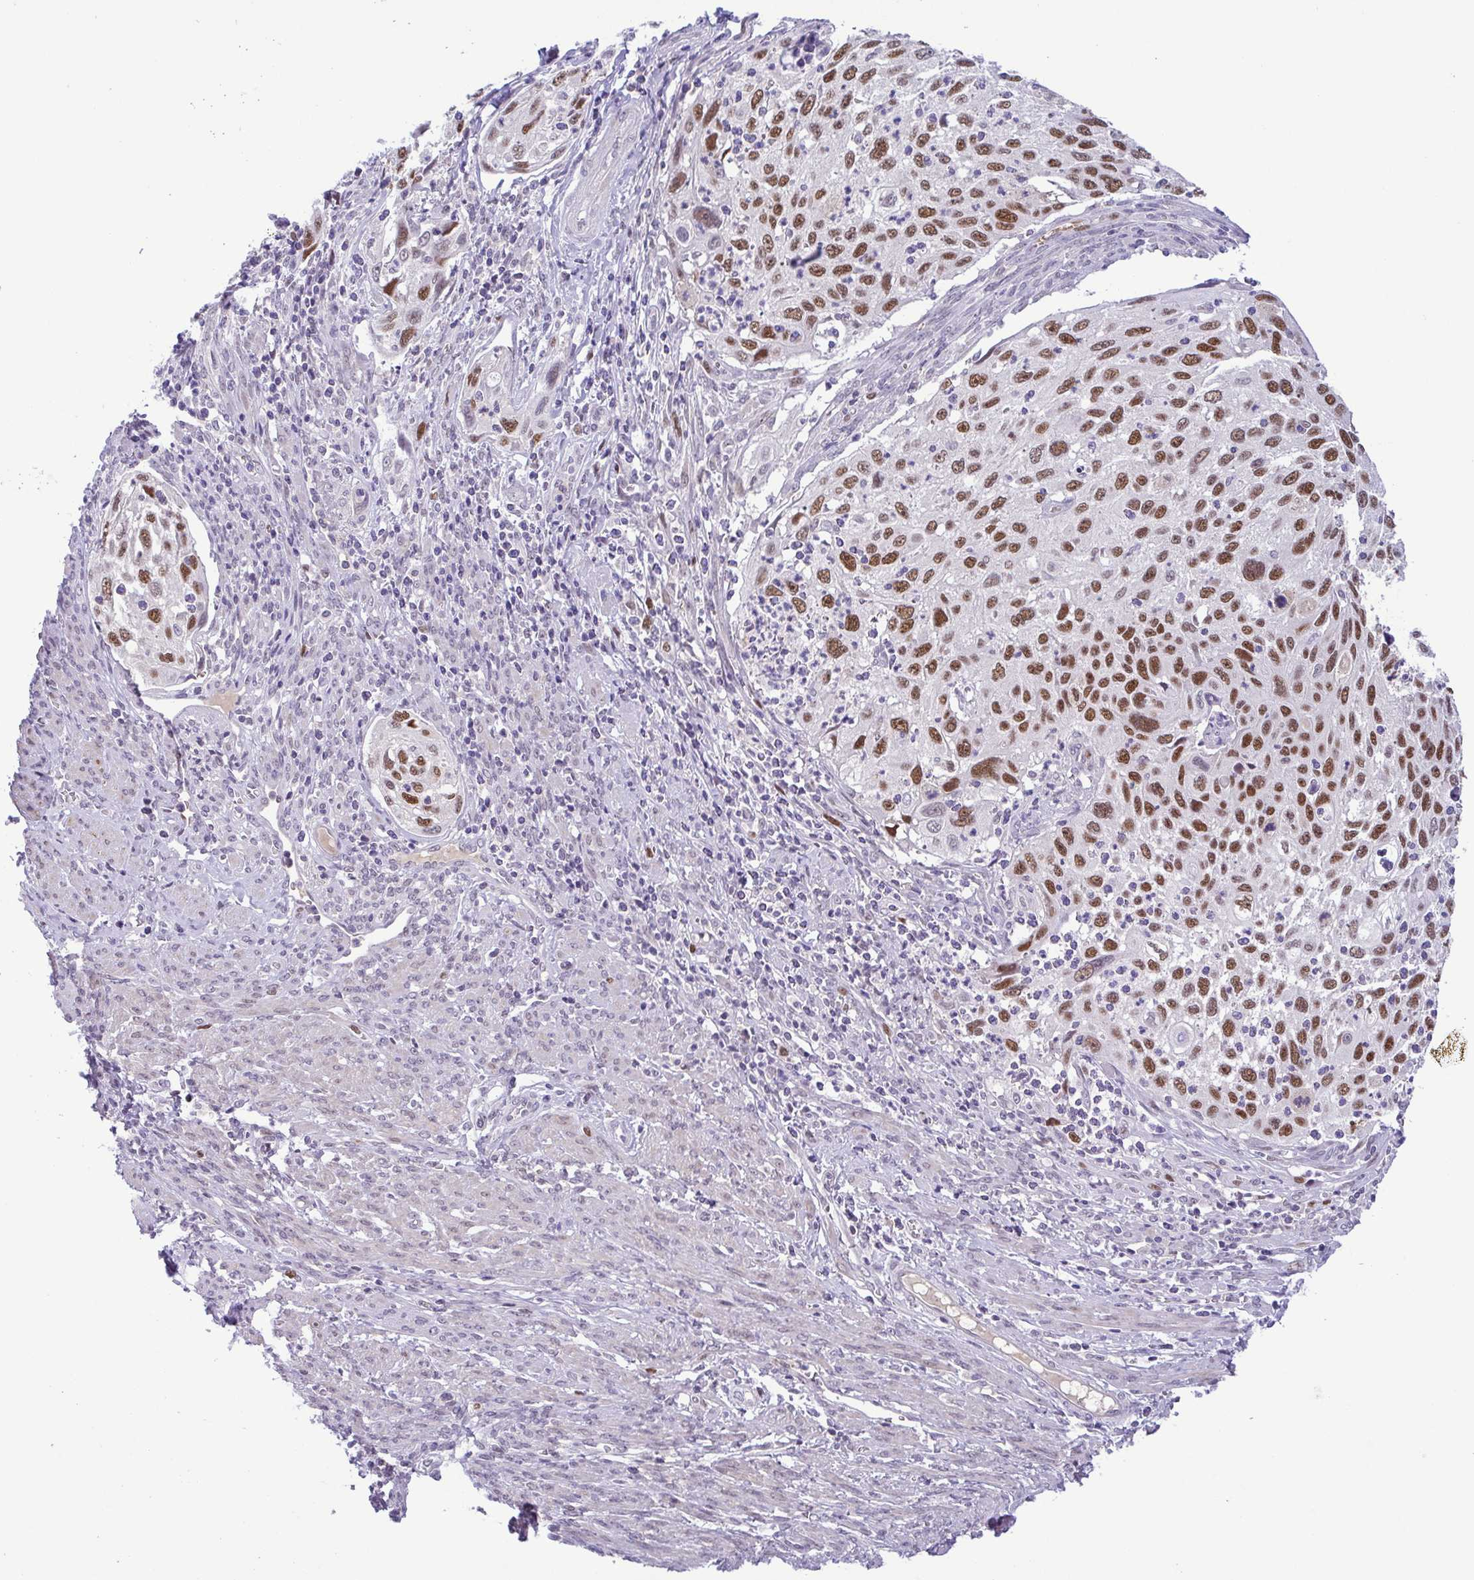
{"staining": {"intensity": "moderate", "quantity": ">75%", "location": "nuclear"}, "tissue": "cervical cancer", "cell_type": "Tumor cells", "image_type": "cancer", "snomed": [{"axis": "morphology", "description": "Squamous cell carcinoma, NOS"}, {"axis": "topography", "description": "Cervix"}], "caption": "Cervical cancer (squamous cell carcinoma) stained with a protein marker shows moderate staining in tumor cells.", "gene": "TIPIN", "patient": {"sex": "female", "age": 70}}